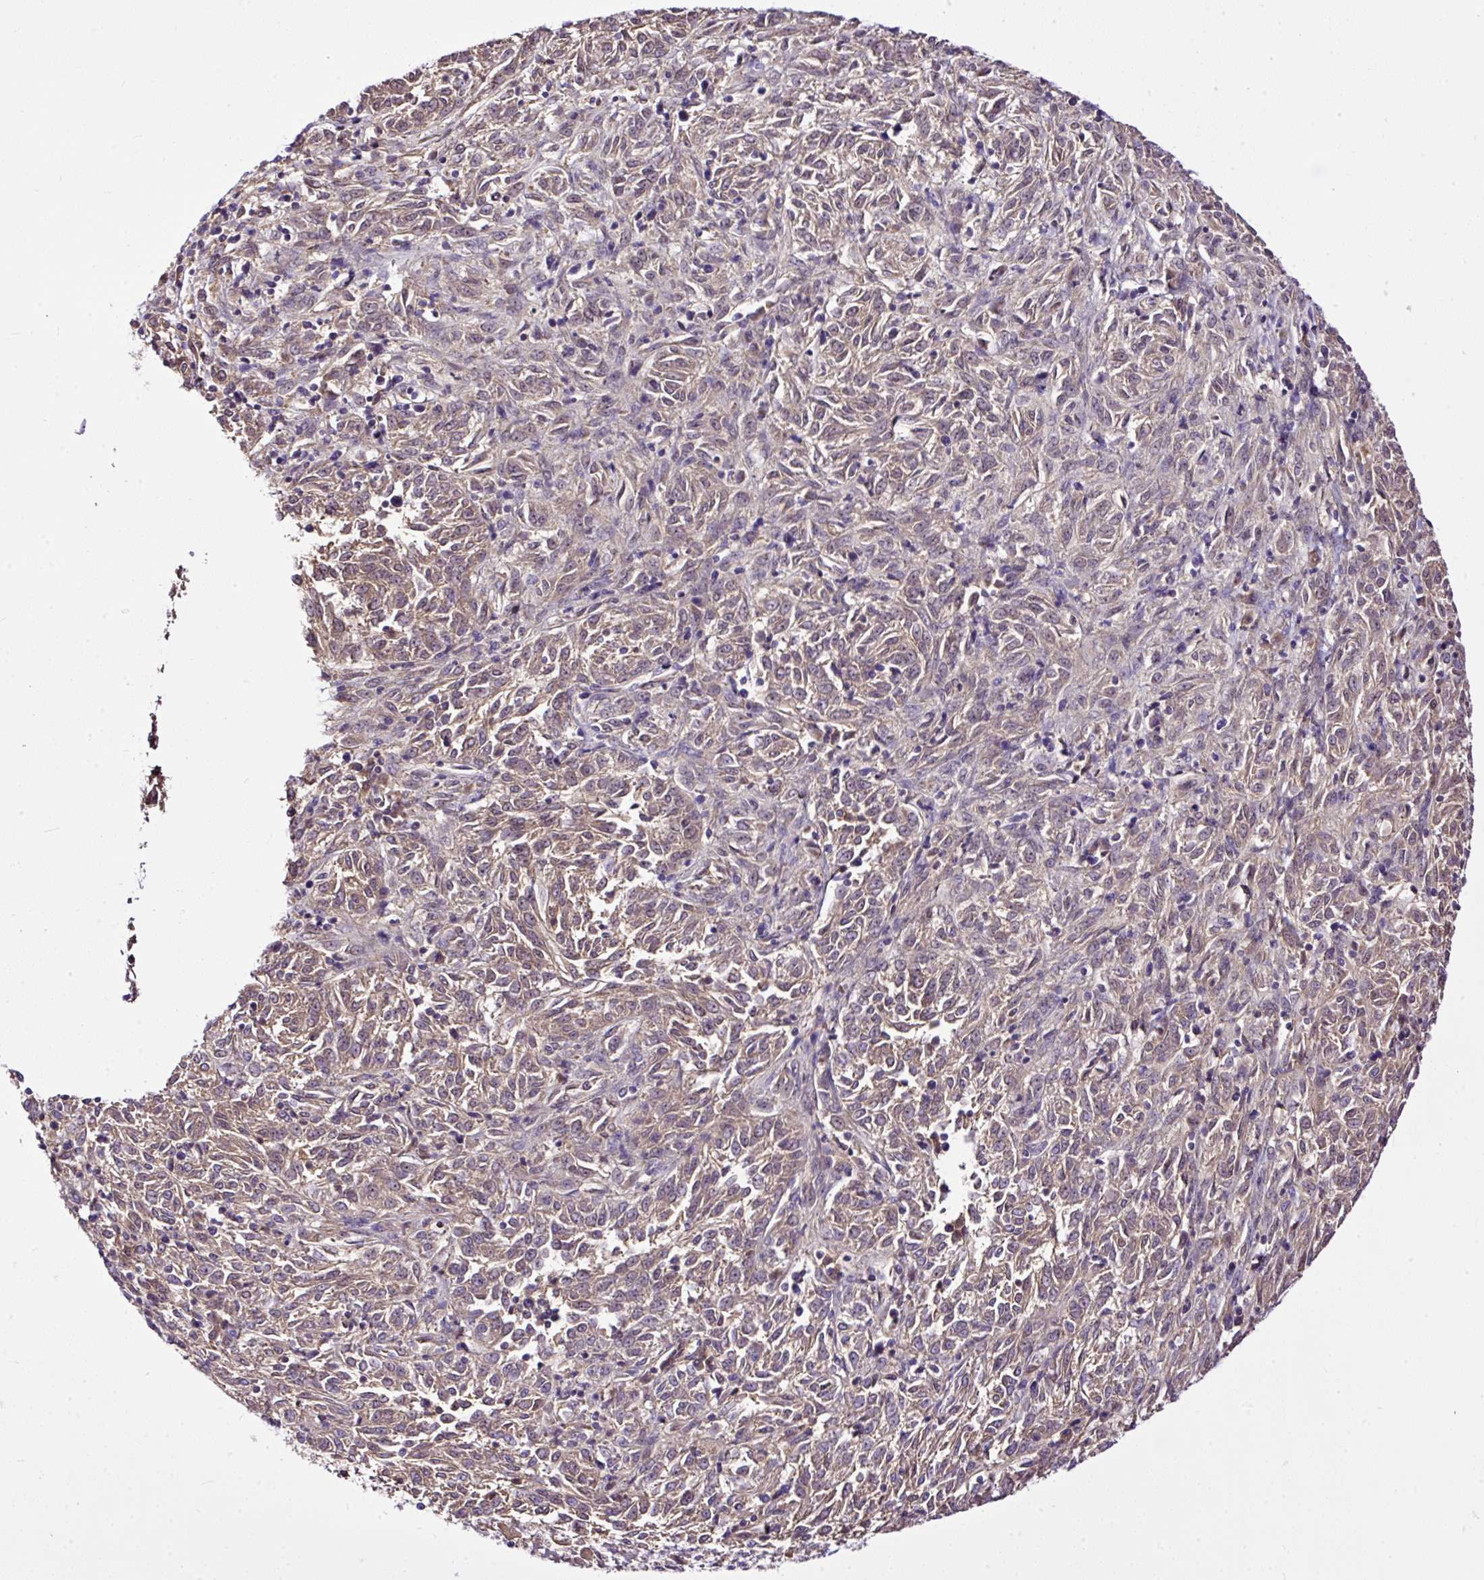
{"staining": {"intensity": "weak", "quantity": "25%-75%", "location": "cytoplasmic/membranous"}, "tissue": "melanoma", "cell_type": "Tumor cells", "image_type": "cancer", "snomed": [{"axis": "morphology", "description": "Malignant melanoma, NOS"}, {"axis": "topography", "description": "Skin"}], "caption": "Immunohistochemistry (DAB (3,3'-diaminobenzidine)) staining of human malignant melanoma displays weak cytoplasmic/membranous protein expression in approximately 25%-75% of tumor cells.", "gene": "CLEC3B", "patient": {"sex": "female", "age": 72}}